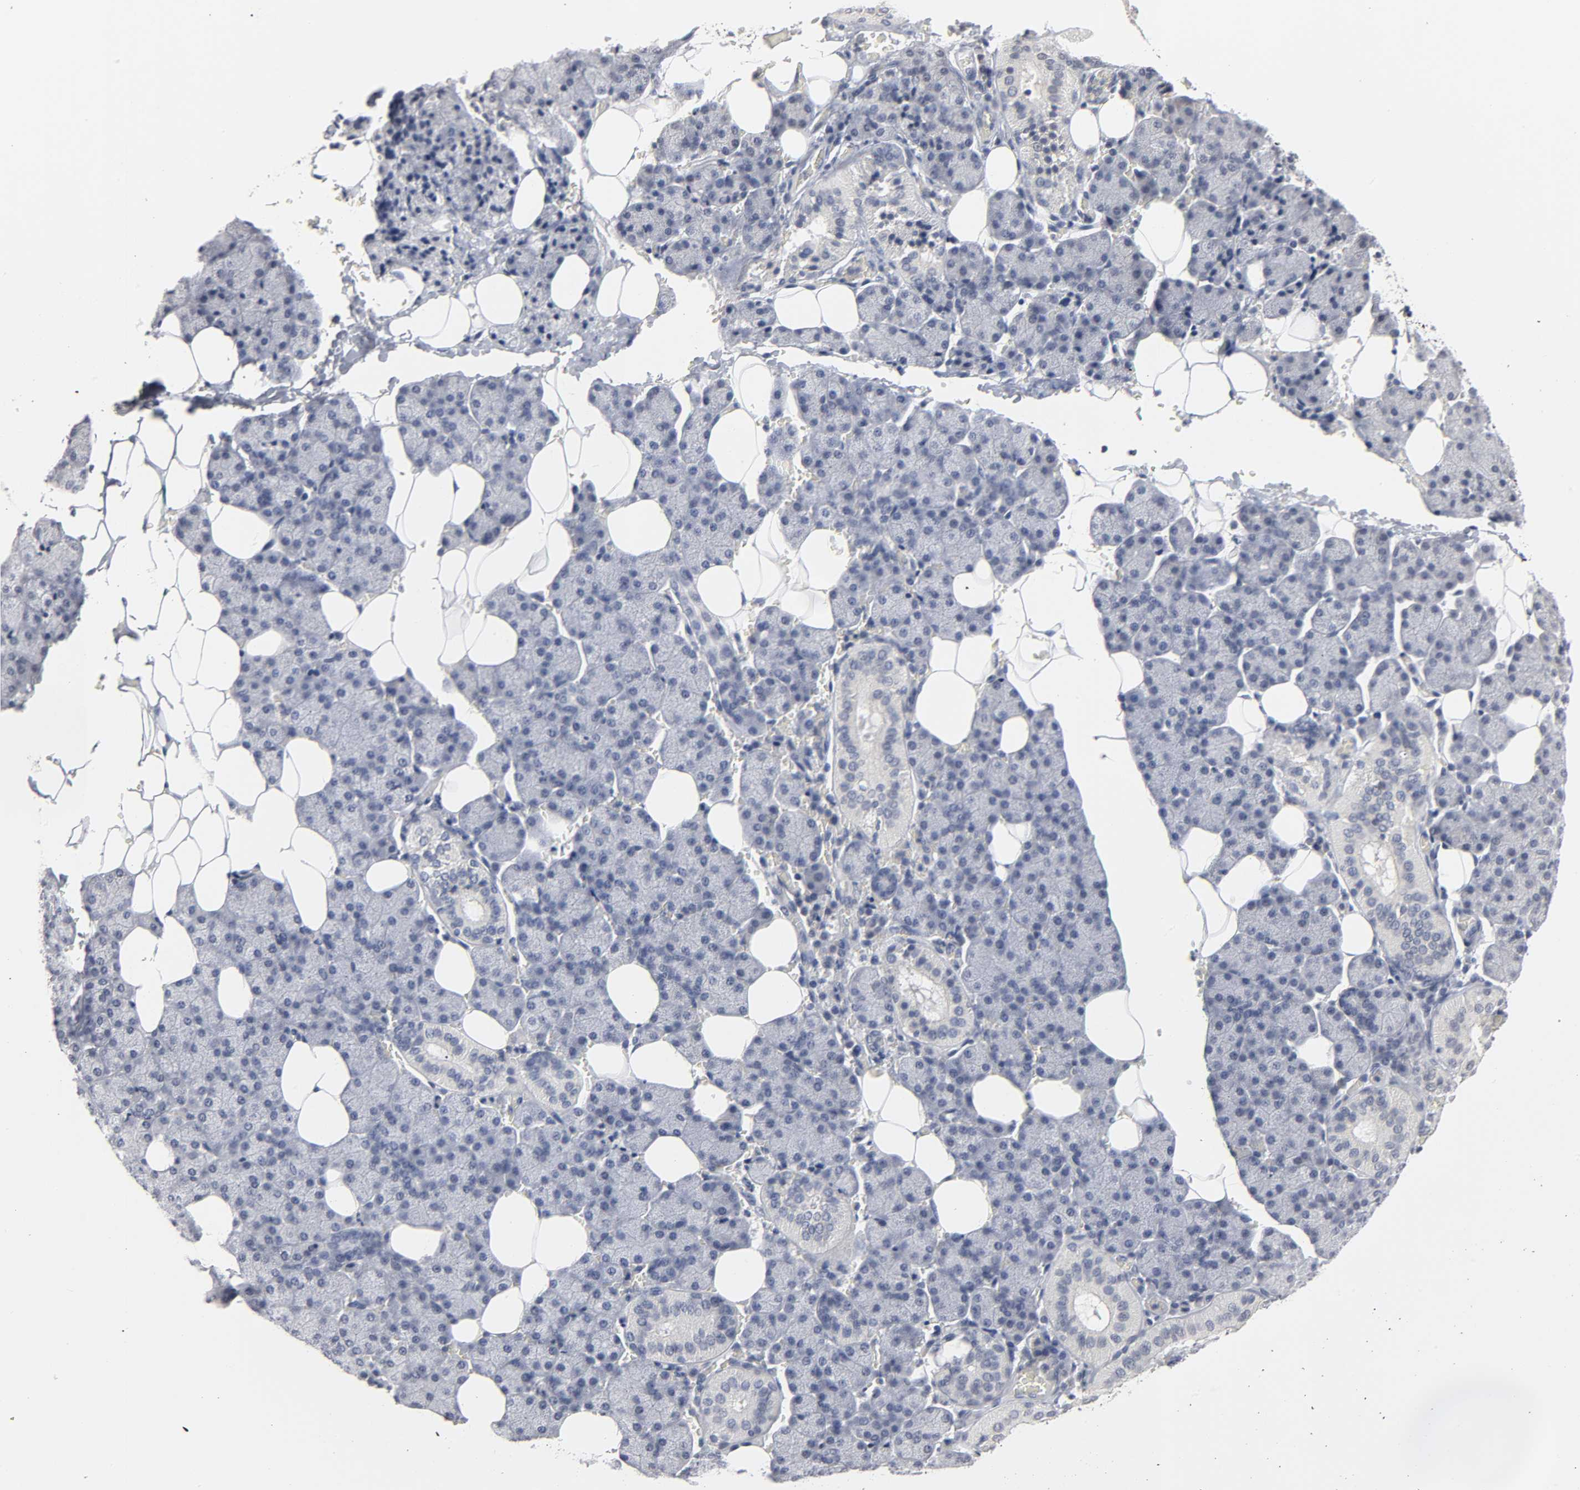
{"staining": {"intensity": "negative", "quantity": "none", "location": "none"}, "tissue": "salivary gland", "cell_type": "Glandular cells", "image_type": "normal", "snomed": [{"axis": "morphology", "description": "Normal tissue, NOS"}, {"axis": "topography", "description": "Lymph node"}, {"axis": "topography", "description": "Salivary gland"}], "caption": "Immunohistochemistry (IHC) histopathology image of normal salivary gland: human salivary gland stained with DAB (3,3'-diaminobenzidine) reveals no significant protein staining in glandular cells.", "gene": "TCAP", "patient": {"sex": "male", "age": 8}}